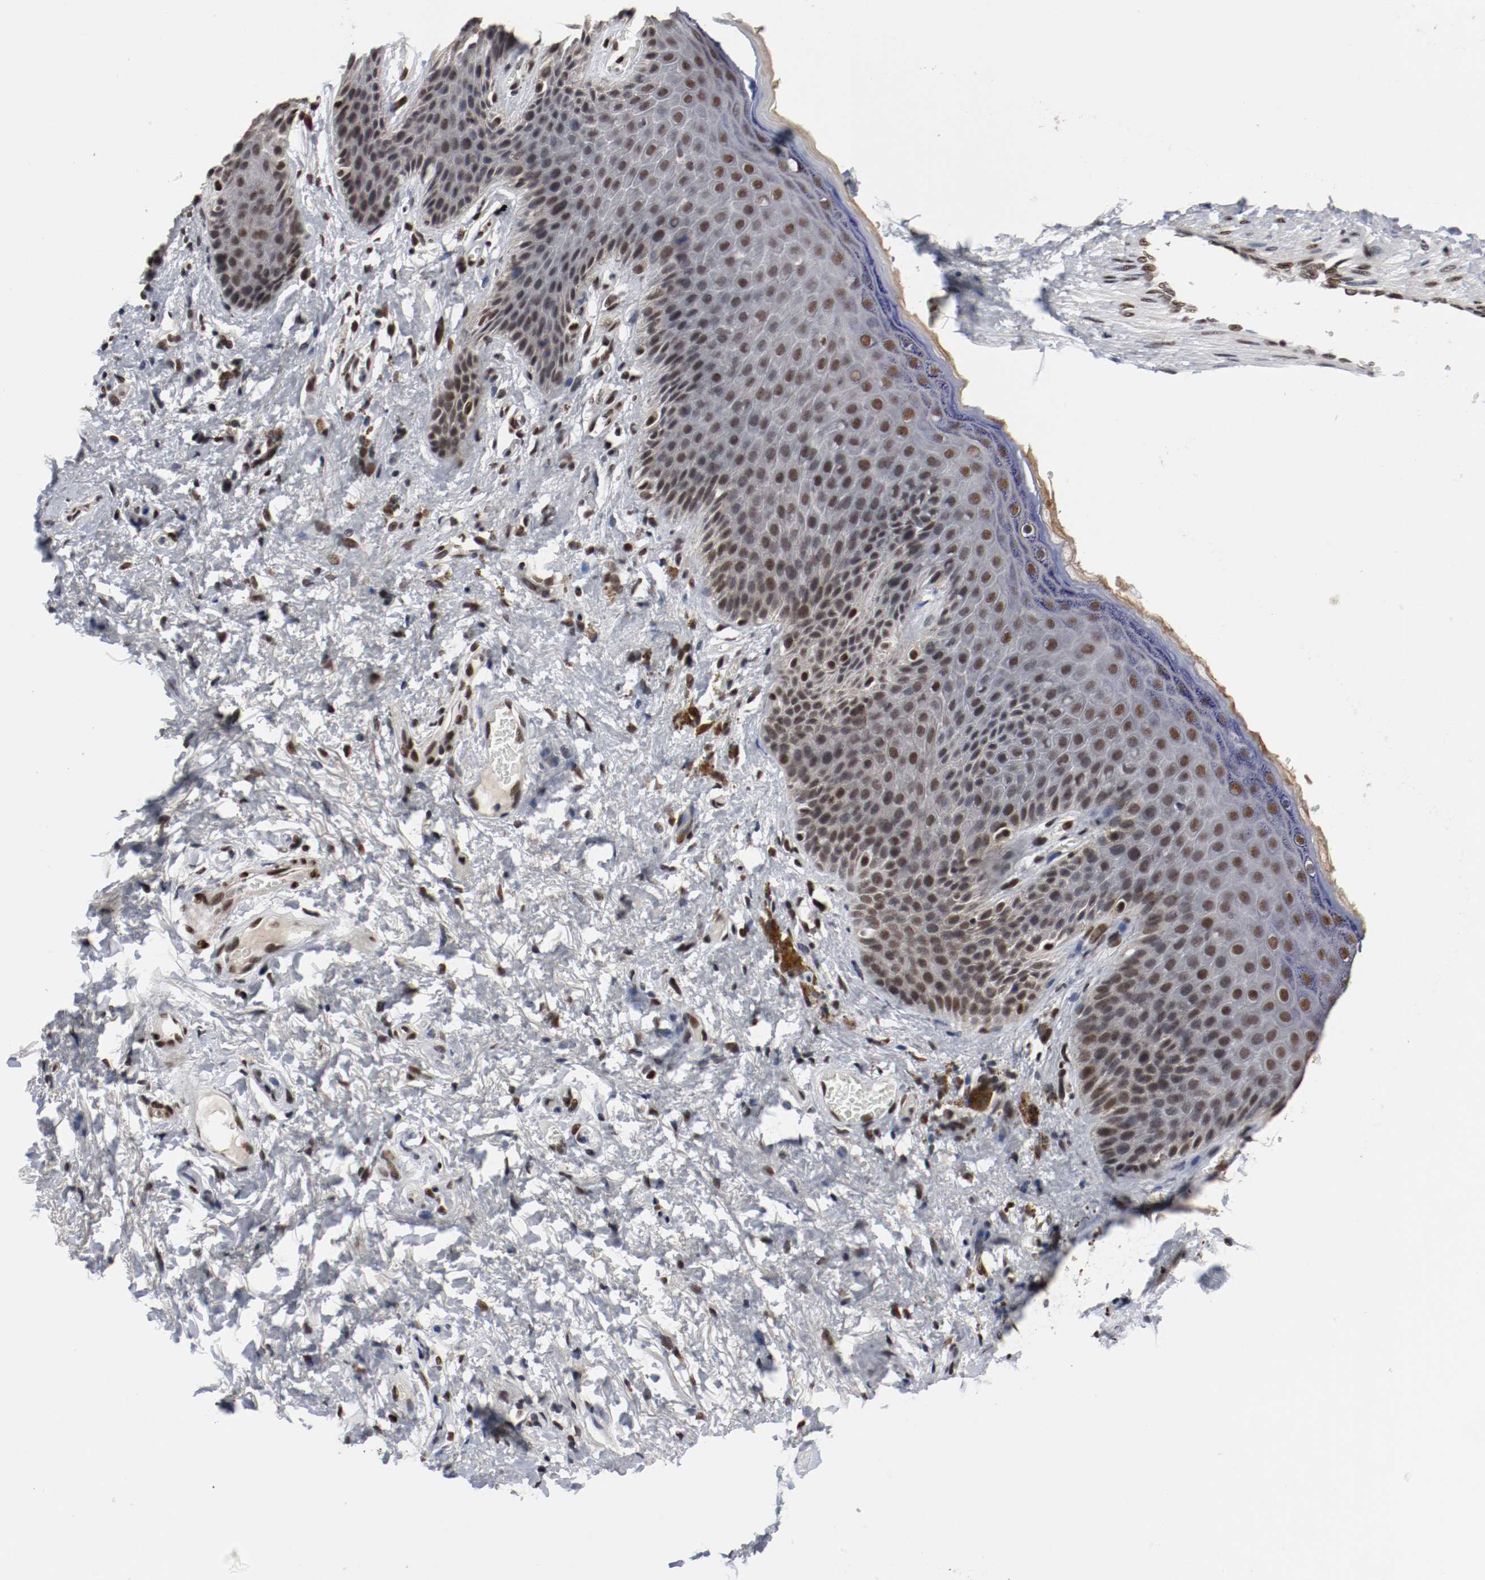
{"staining": {"intensity": "strong", "quantity": ">75%", "location": "nuclear"}, "tissue": "skin", "cell_type": "Epidermal cells", "image_type": "normal", "snomed": [{"axis": "morphology", "description": "Normal tissue, NOS"}, {"axis": "topography", "description": "Anal"}], "caption": "Immunohistochemical staining of unremarkable skin exhibits high levels of strong nuclear staining in approximately >75% of epidermal cells.", "gene": "MEF2D", "patient": {"sex": "female", "age": 46}}